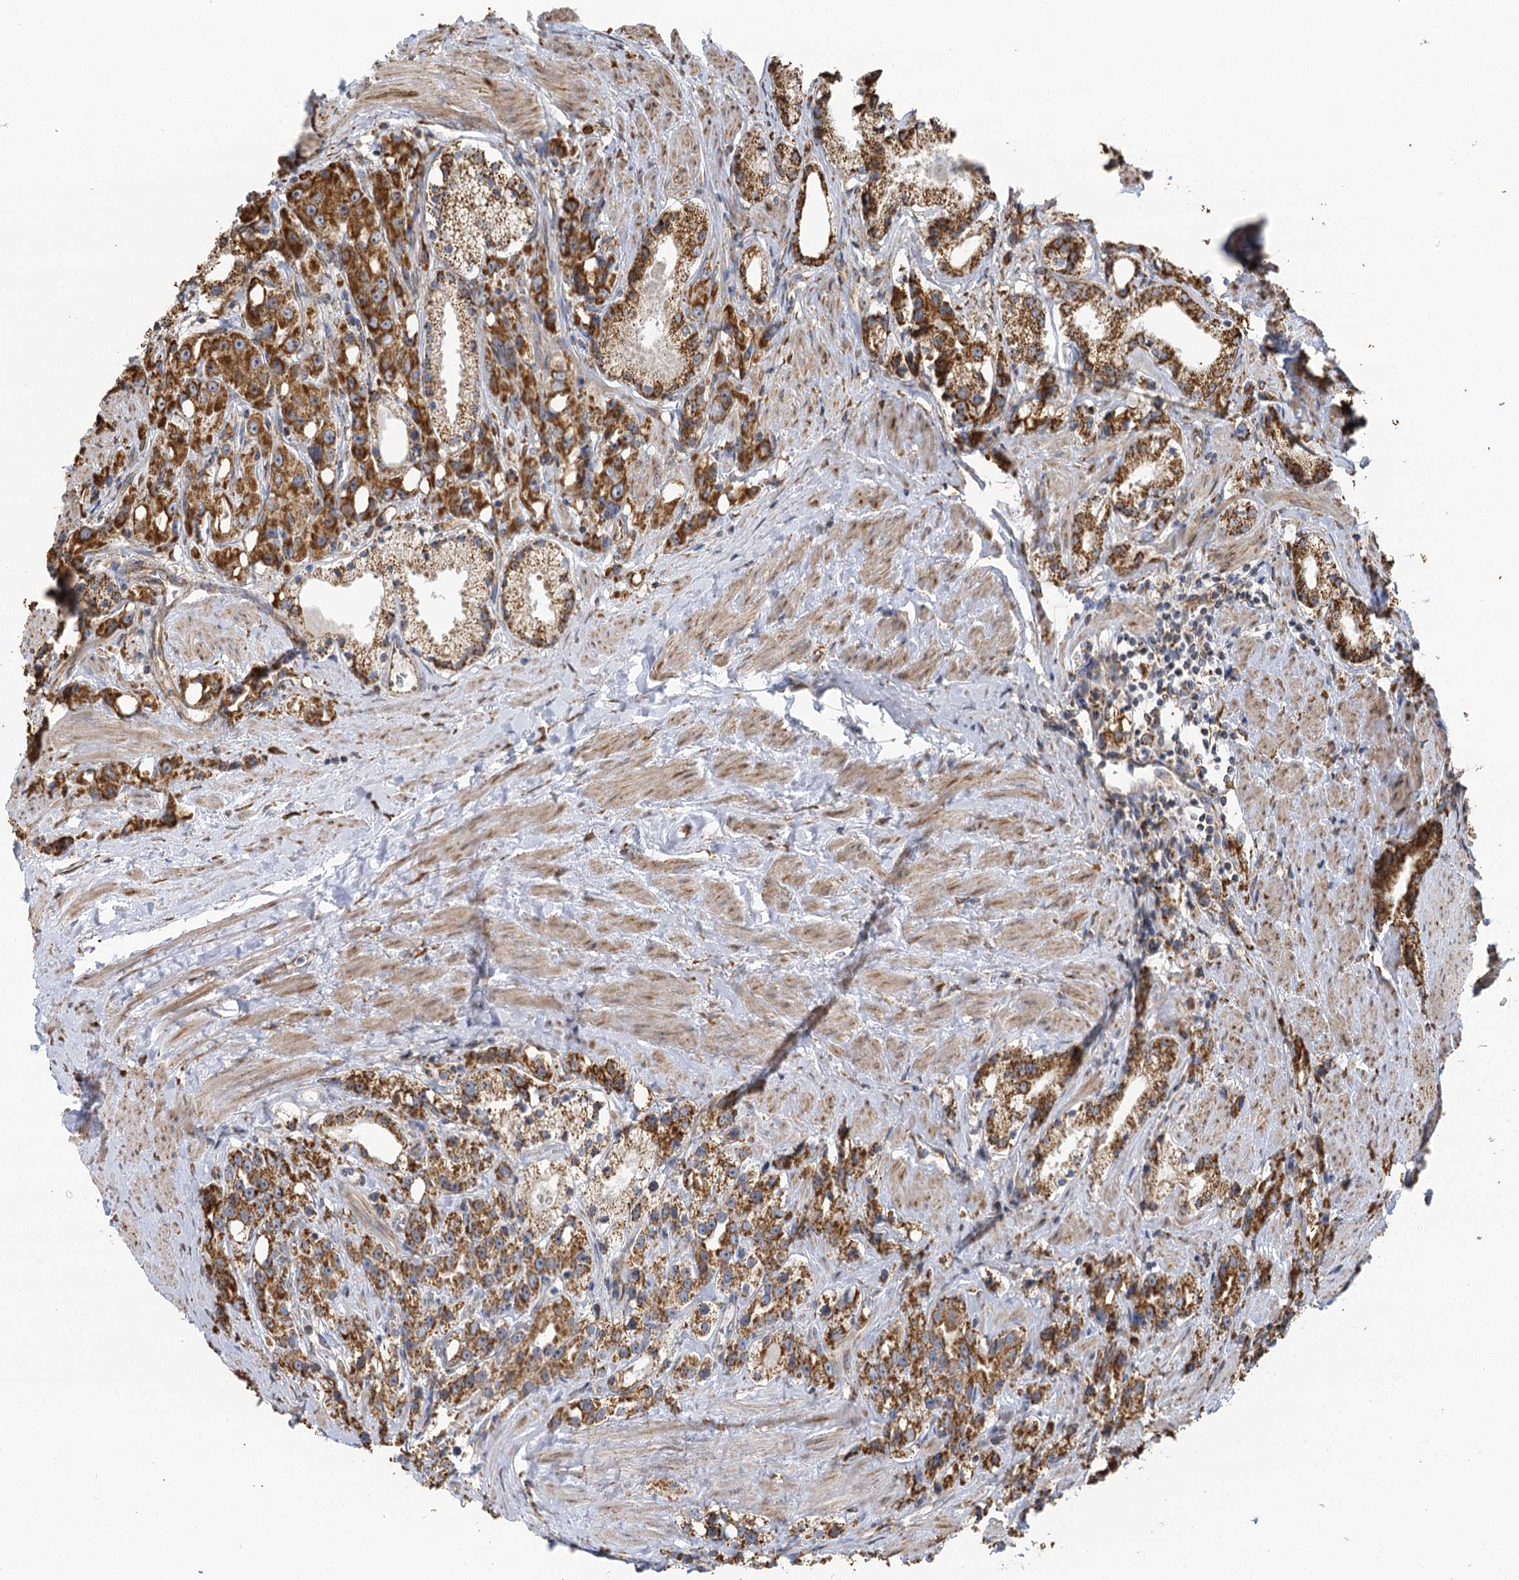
{"staining": {"intensity": "moderate", "quantity": ">75%", "location": "cytoplasmic/membranous"}, "tissue": "prostate cancer", "cell_type": "Tumor cells", "image_type": "cancer", "snomed": [{"axis": "morphology", "description": "Adenocarcinoma, NOS"}, {"axis": "topography", "description": "Prostate"}], "caption": "Prostate adenocarcinoma stained for a protein displays moderate cytoplasmic/membranous positivity in tumor cells. The staining is performed using DAB (3,3'-diaminobenzidine) brown chromogen to label protein expression. The nuclei are counter-stained blue using hematoxylin.", "gene": "IL11RA", "patient": {"sex": "male", "age": 79}}